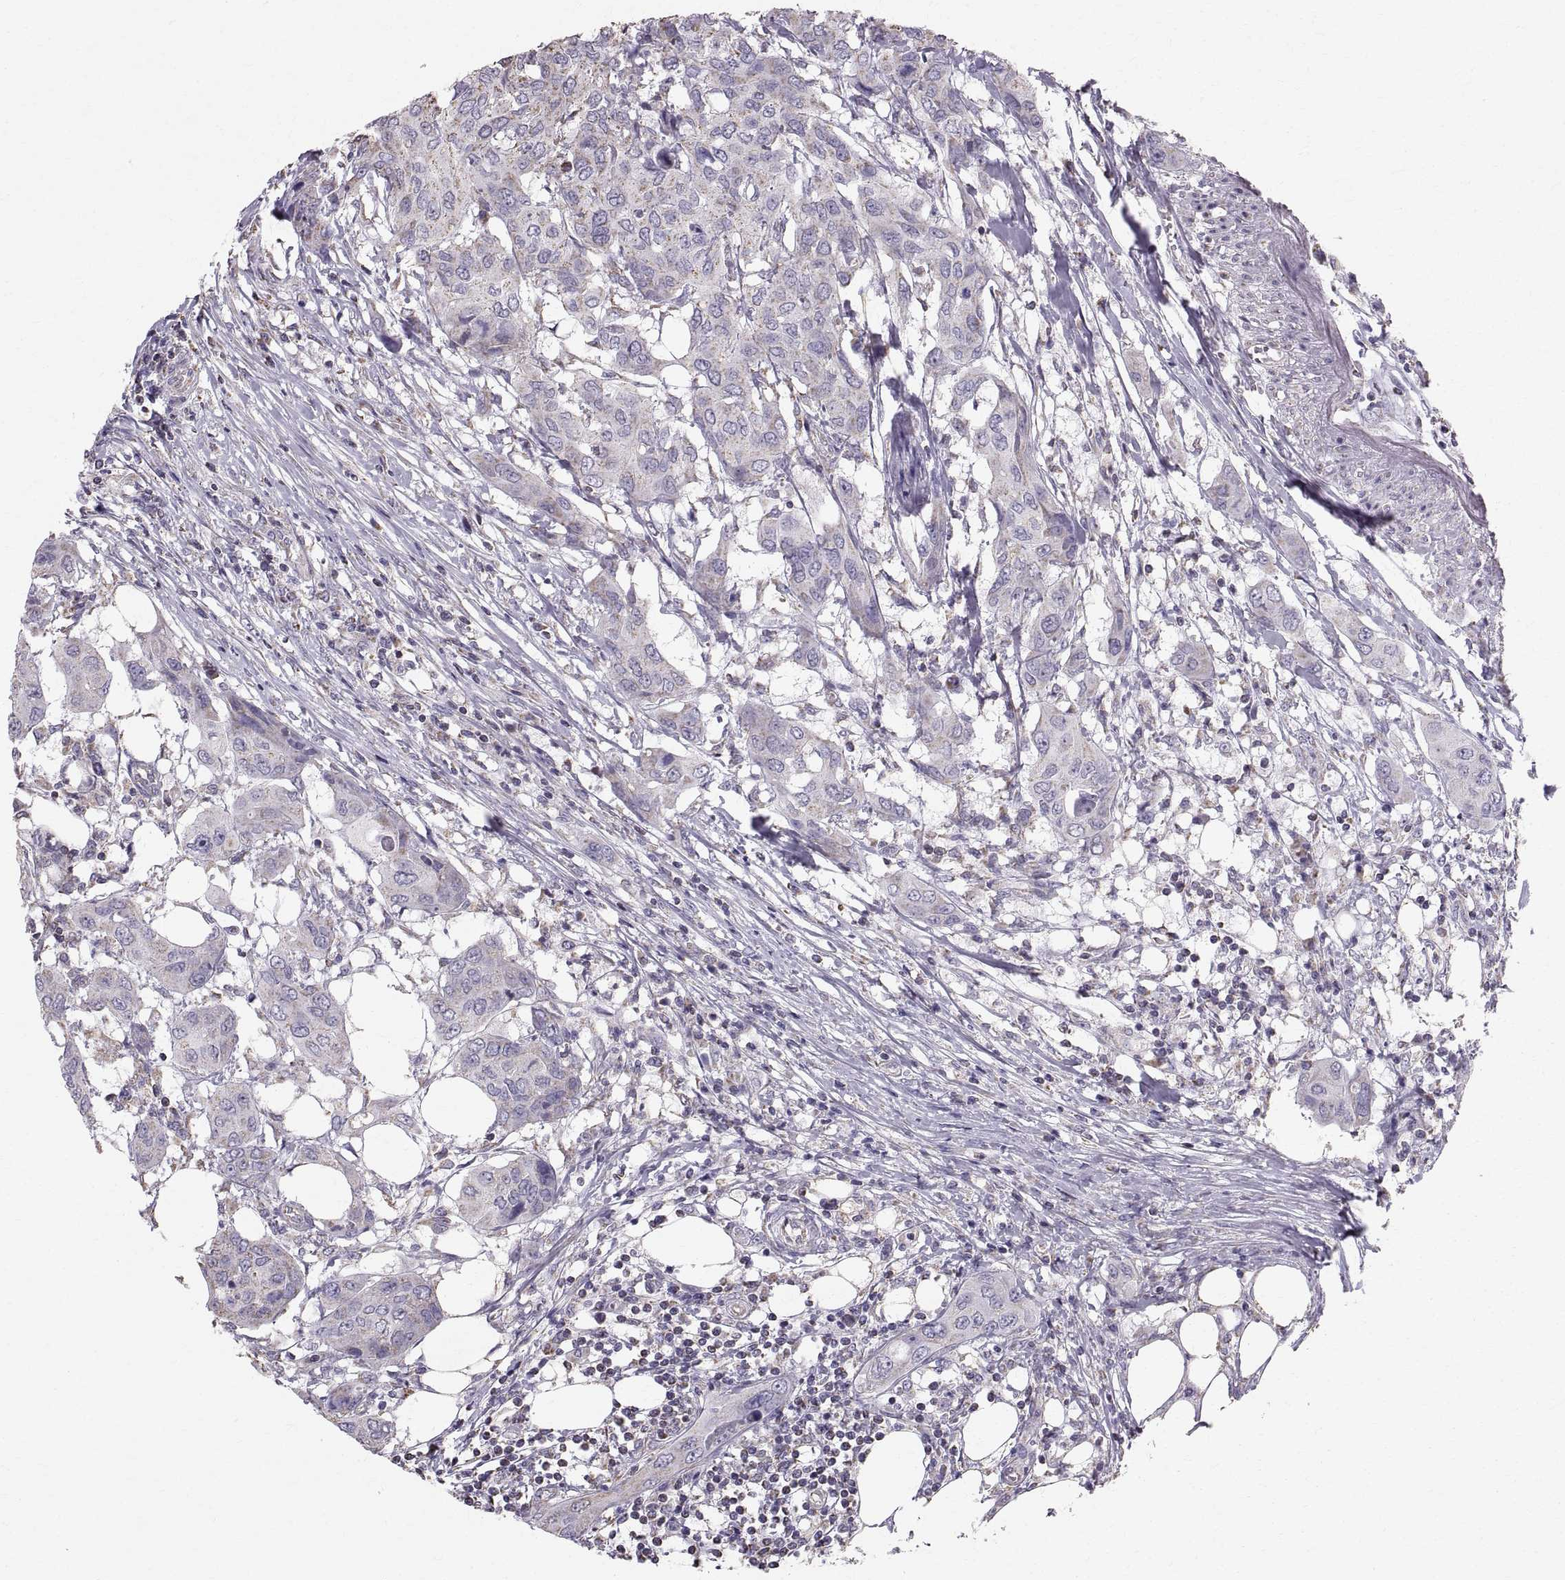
{"staining": {"intensity": "weak", "quantity": "<25%", "location": "cytoplasmic/membranous"}, "tissue": "urothelial cancer", "cell_type": "Tumor cells", "image_type": "cancer", "snomed": [{"axis": "morphology", "description": "Urothelial carcinoma, NOS"}, {"axis": "morphology", "description": "Urothelial carcinoma, High grade"}, {"axis": "topography", "description": "Urinary bladder"}], "caption": "Immunohistochemical staining of human urothelial cancer displays no significant positivity in tumor cells. (DAB immunohistochemistry with hematoxylin counter stain).", "gene": "STMND1", "patient": {"sex": "male", "age": 63}}